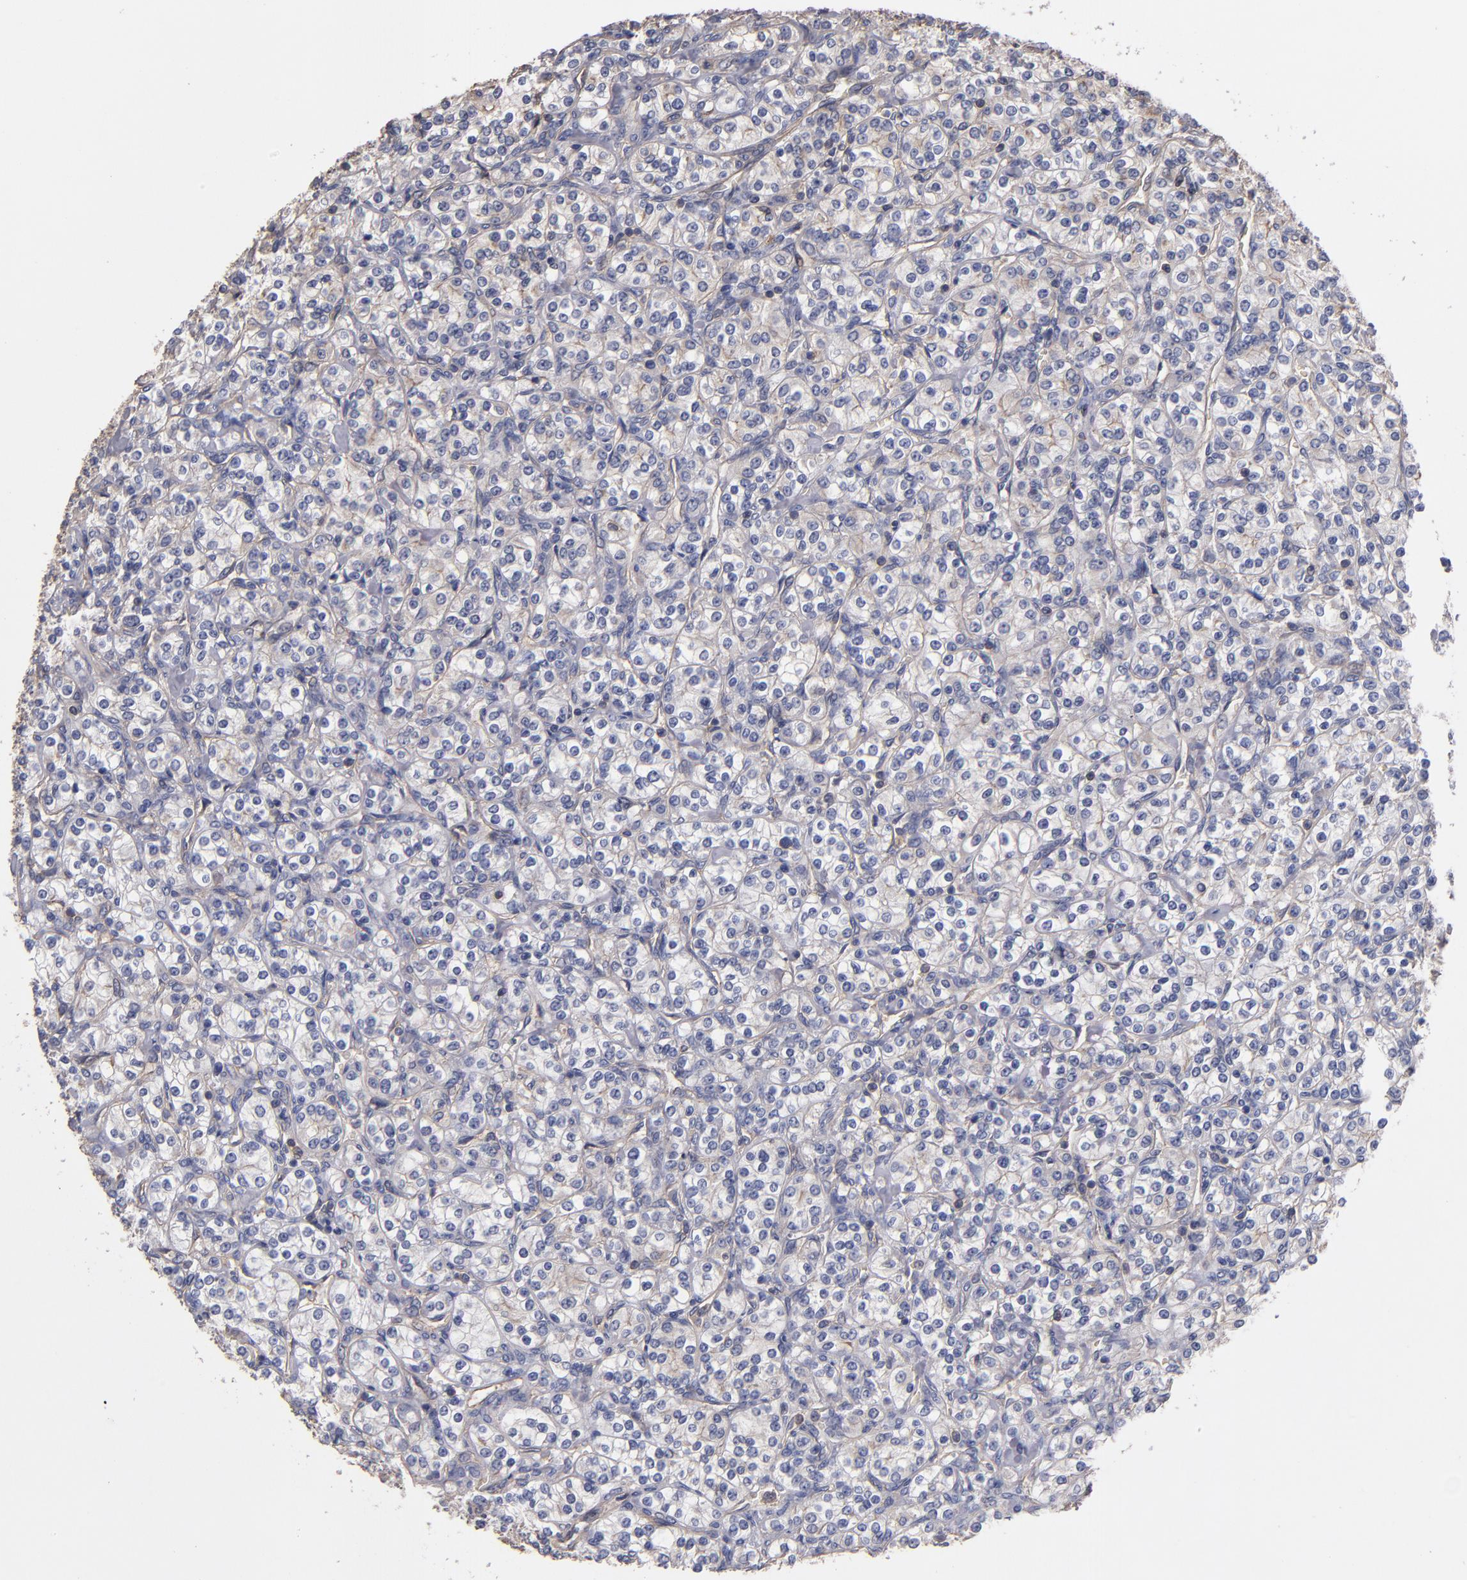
{"staining": {"intensity": "negative", "quantity": "none", "location": "none"}, "tissue": "renal cancer", "cell_type": "Tumor cells", "image_type": "cancer", "snomed": [{"axis": "morphology", "description": "Adenocarcinoma, NOS"}, {"axis": "topography", "description": "Kidney"}], "caption": "This is an immunohistochemistry micrograph of human renal cancer. There is no staining in tumor cells.", "gene": "ESYT2", "patient": {"sex": "male", "age": 77}}